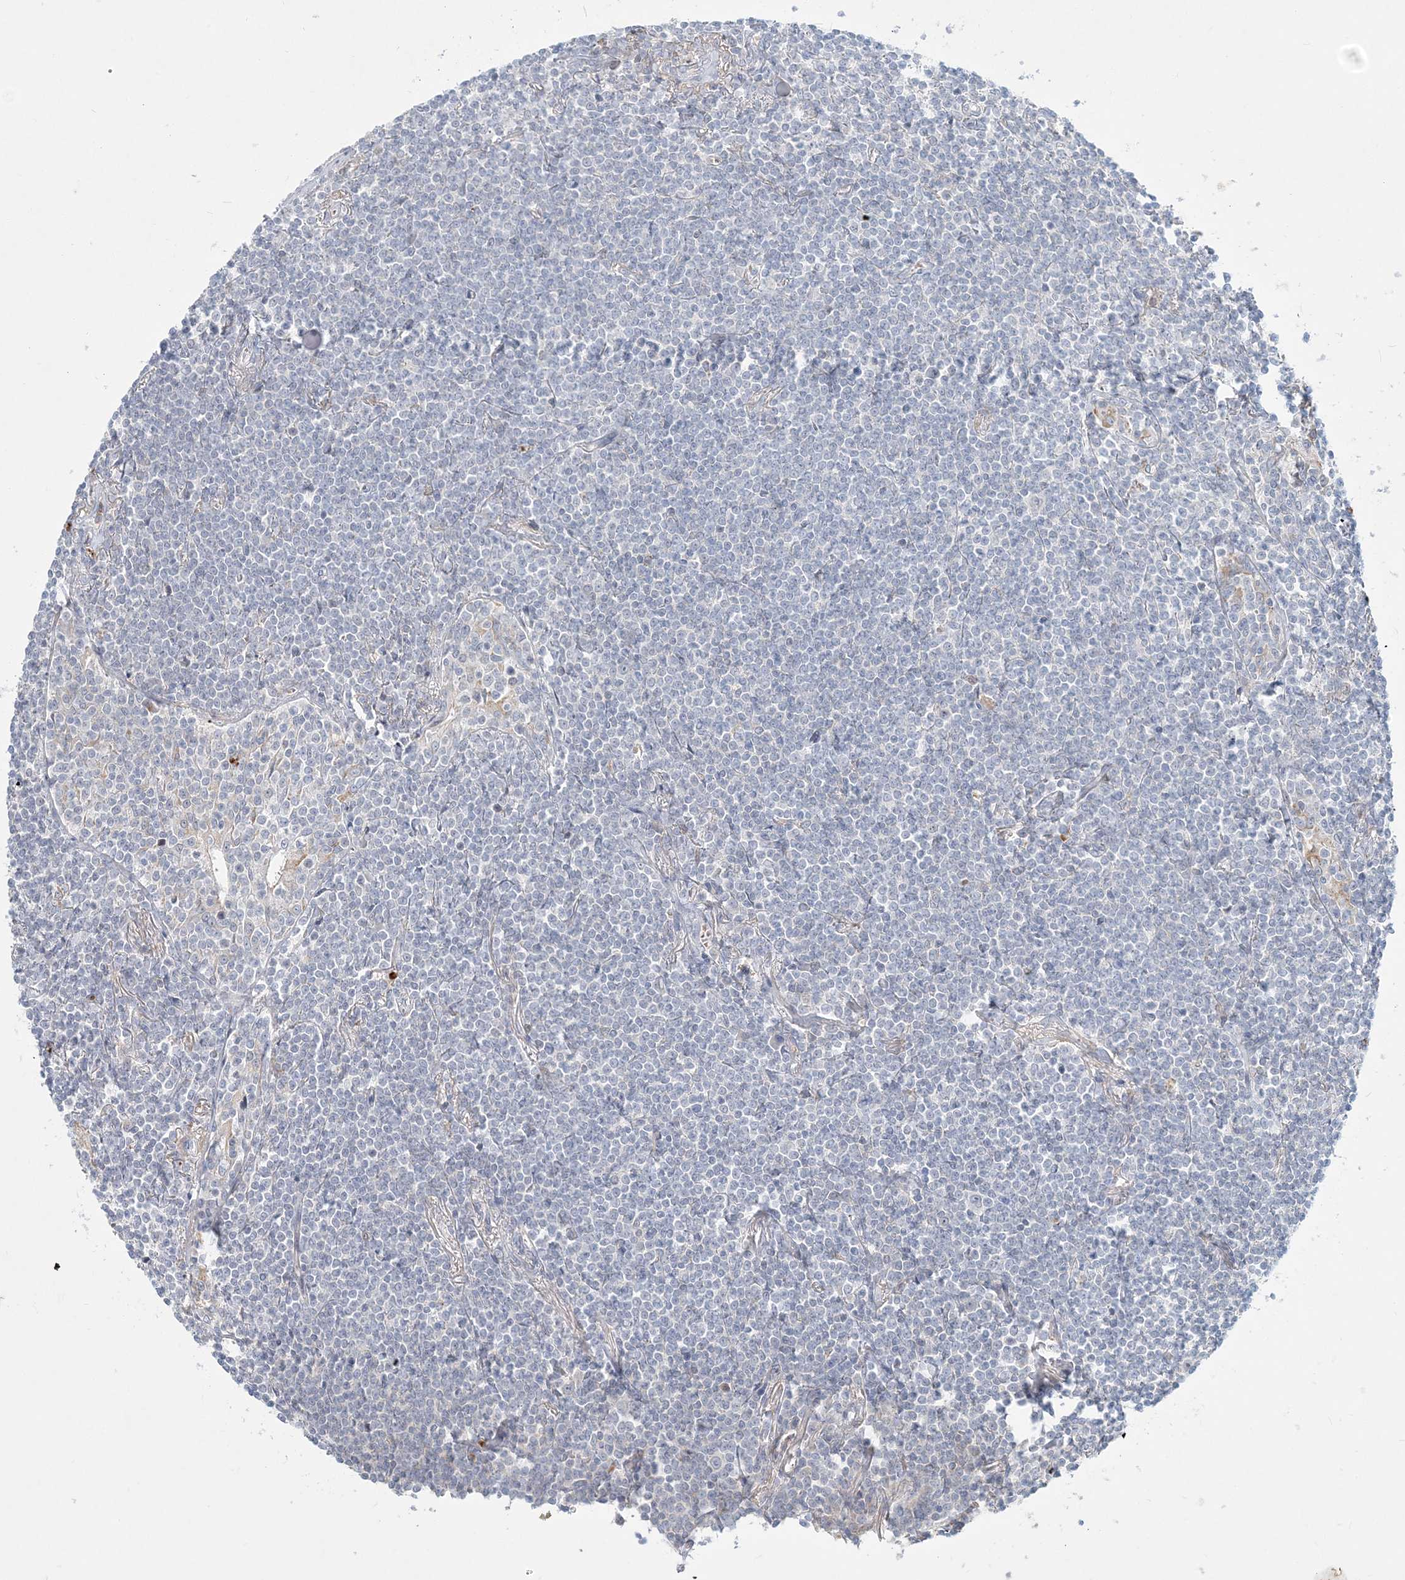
{"staining": {"intensity": "negative", "quantity": "none", "location": "none"}, "tissue": "lymphoma", "cell_type": "Tumor cells", "image_type": "cancer", "snomed": [{"axis": "morphology", "description": "Malignant lymphoma, non-Hodgkin's type, Low grade"}, {"axis": "topography", "description": "Lung"}], "caption": "The immunohistochemistry photomicrograph has no significant expression in tumor cells of lymphoma tissue. (Stains: DAB (3,3'-diaminobenzidine) IHC with hematoxylin counter stain, Microscopy: brightfield microscopy at high magnification).", "gene": "DNAH5", "patient": {"sex": "female", "age": 71}}